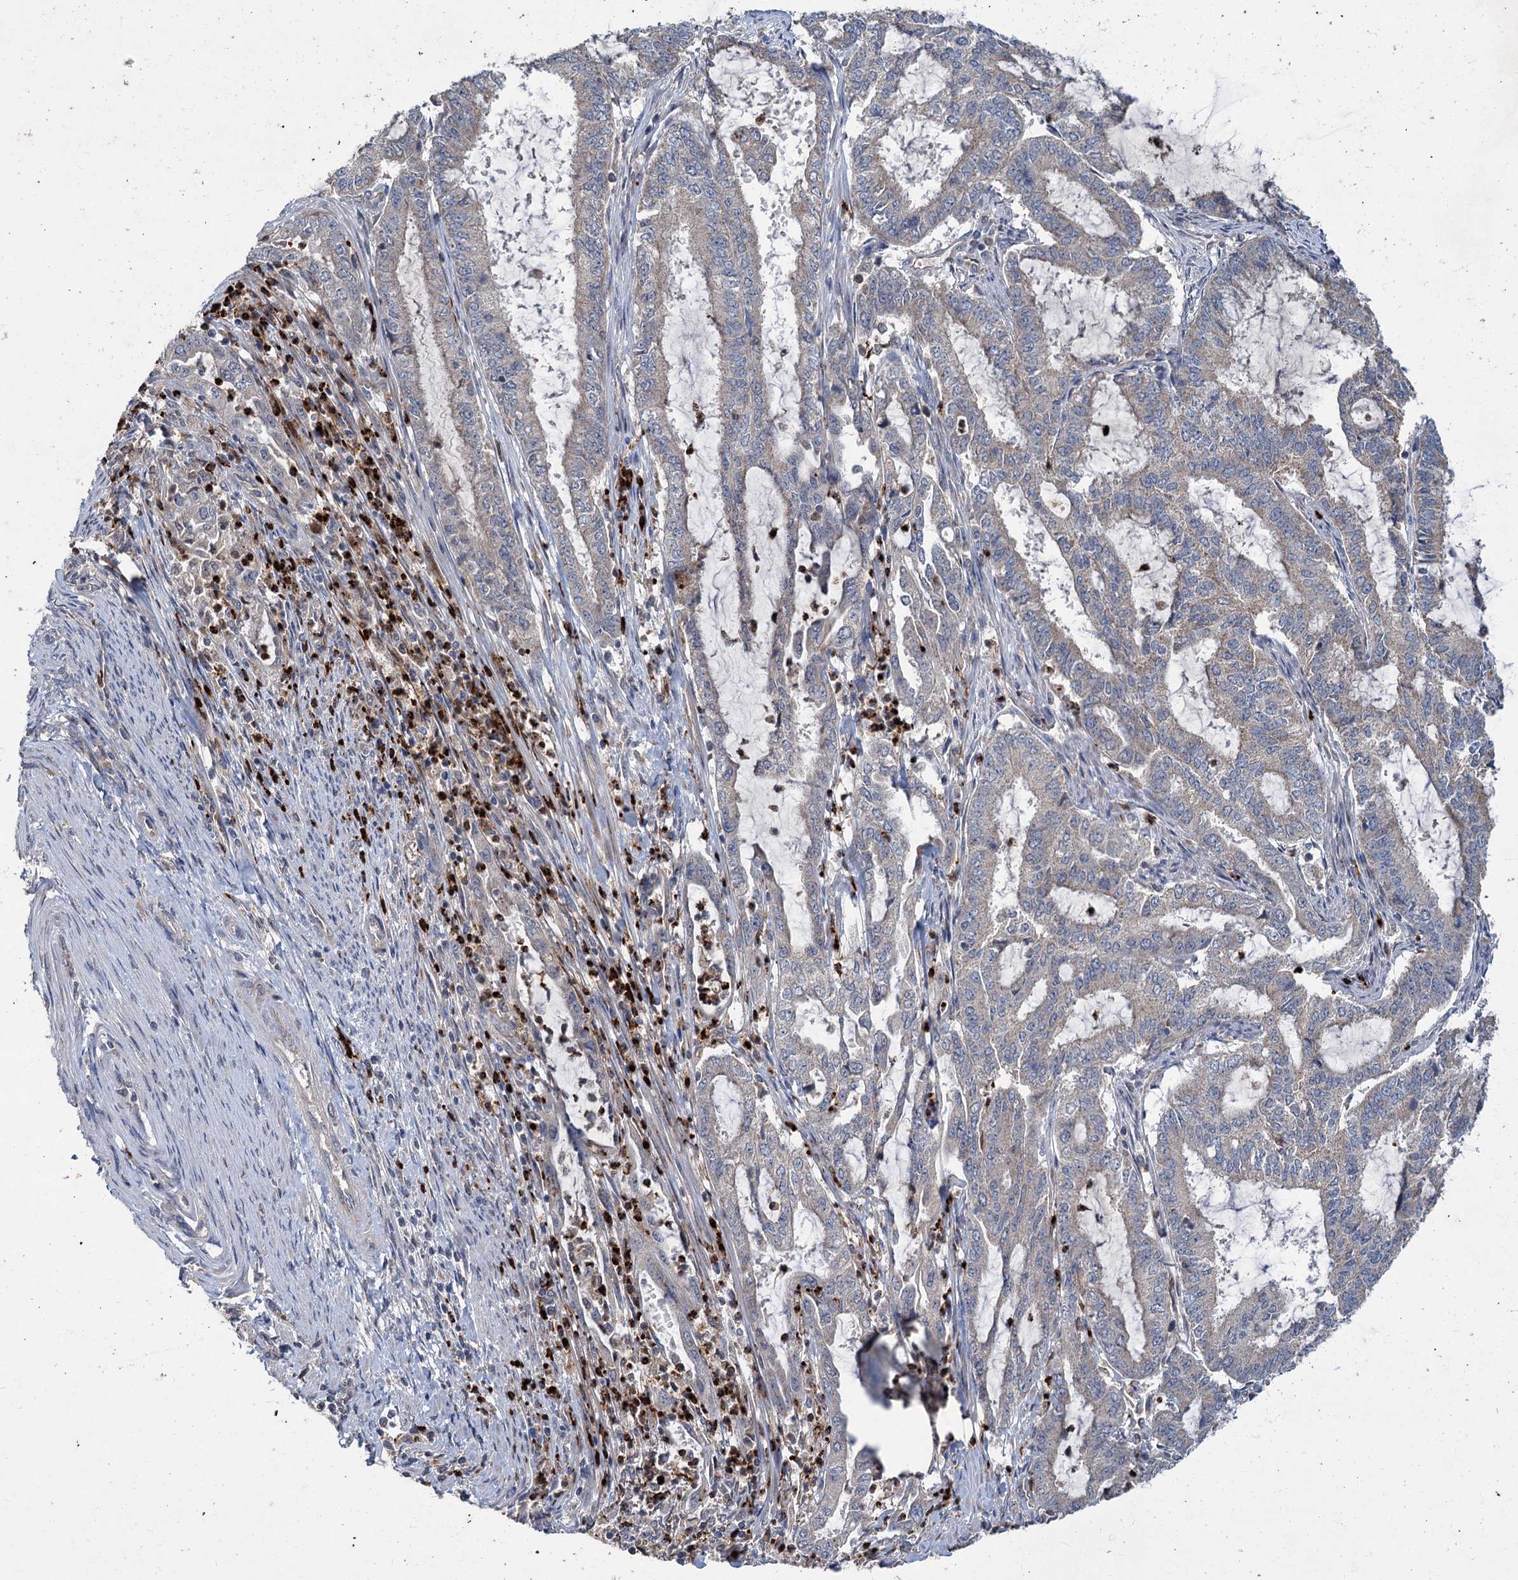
{"staining": {"intensity": "negative", "quantity": "none", "location": "none"}, "tissue": "endometrial cancer", "cell_type": "Tumor cells", "image_type": "cancer", "snomed": [{"axis": "morphology", "description": "Adenocarcinoma, NOS"}, {"axis": "topography", "description": "Endometrium"}], "caption": "Adenocarcinoma (endometrial) was stained to show a protein in brown. There is no significant expression in tumor cells.", "gene": "DYNC2H1", "patient": {"sex": "female", "age": 51}}